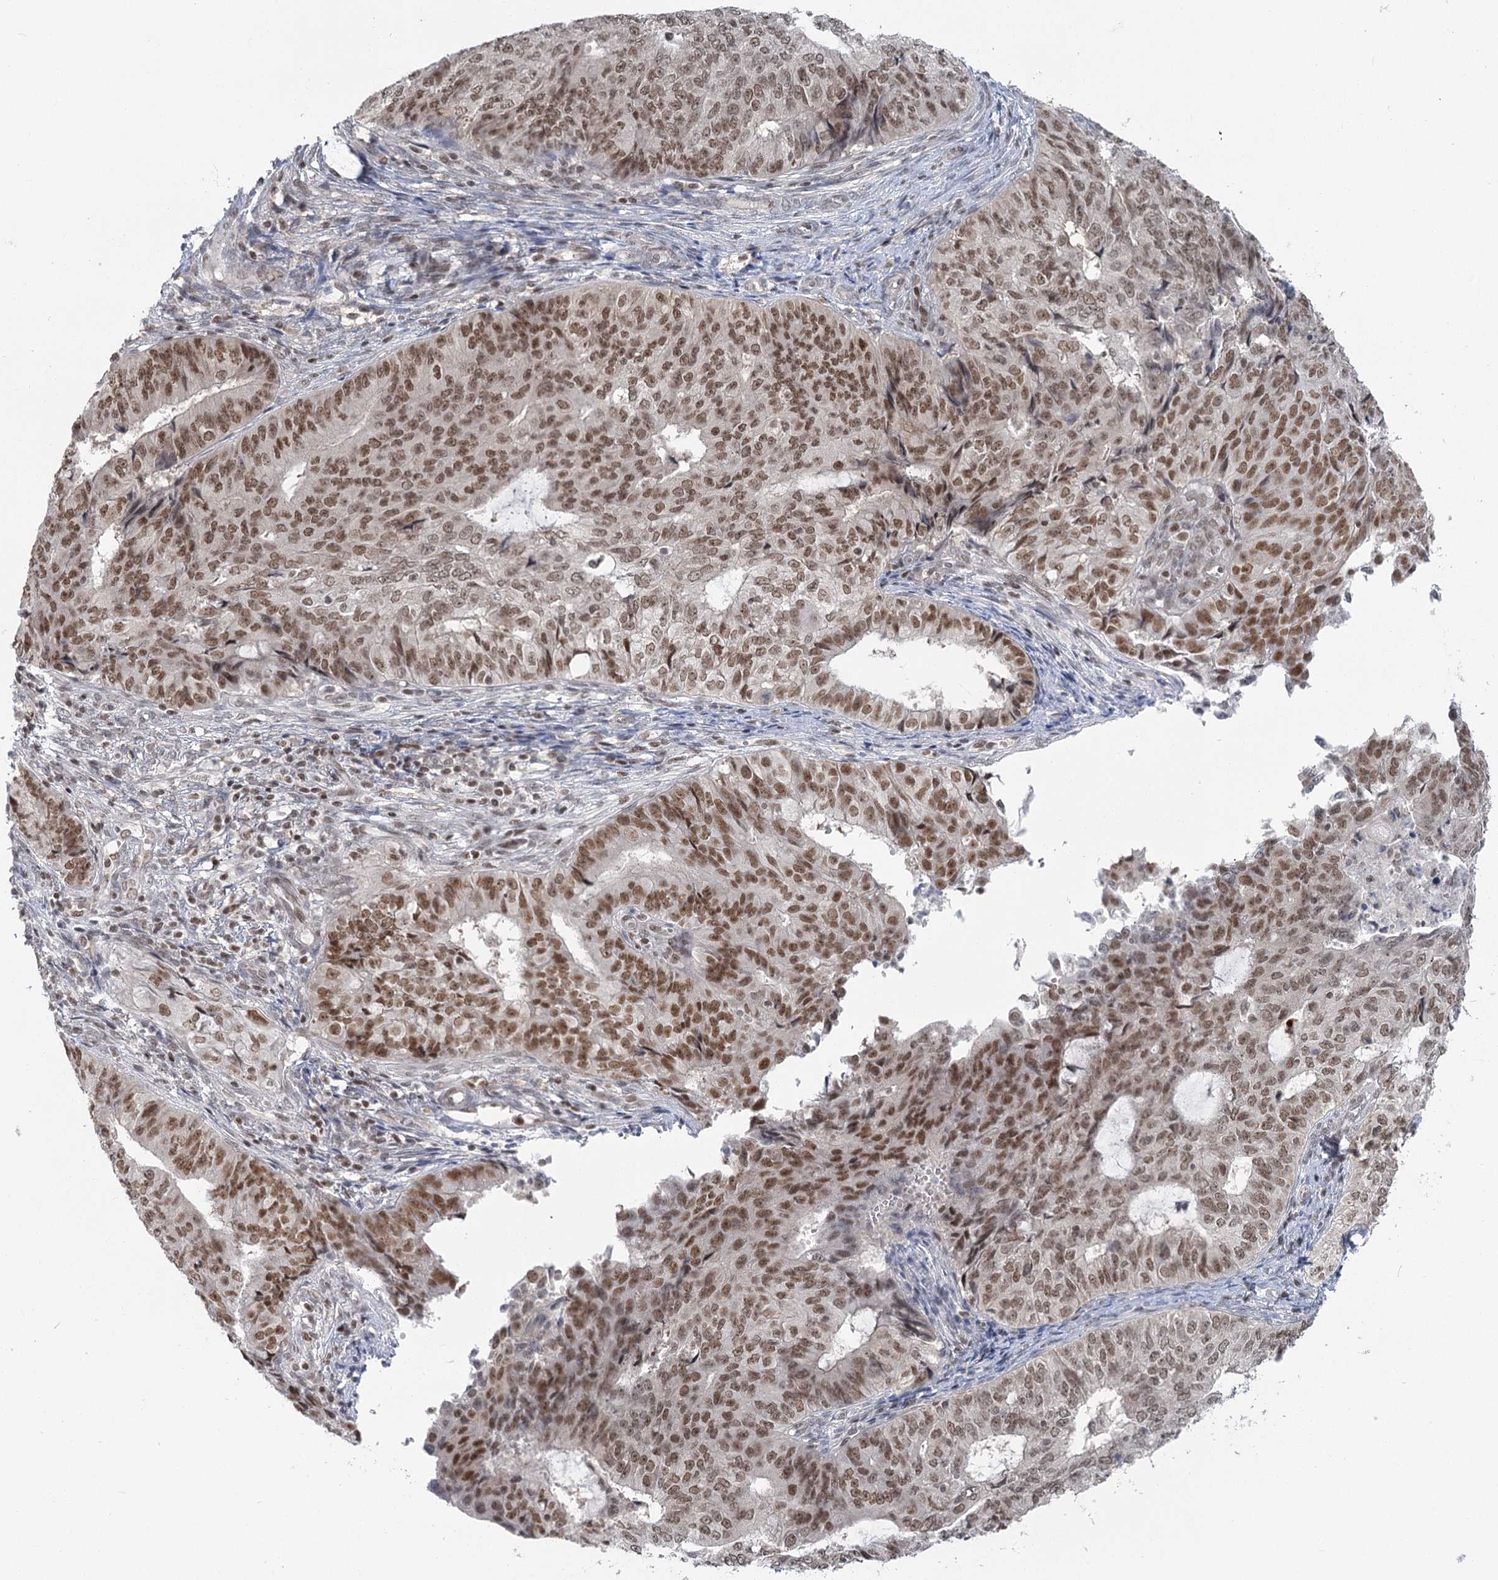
{"staining": {"intensity": "moderate", "quantity": ">75%", "location": "nuclear"}, "tissue": "endometrial cancer", "cell_type": "Tumor cells", "image_type": "cancer", "snomed": [{"axis": "morphology", "description": "Adenocarcinoma, NOS"}, {"axis": "topography", "description": "Endometrium"}], "caption": "Immunohistochemical staining of human endometrial cancer (adenocarcinoma) displays medium levels of moderate nuclear protein staining in approximately >75% of tumor cells.", "gene": "PDS5A", "patient": {"sex": "female", "age": 32}}